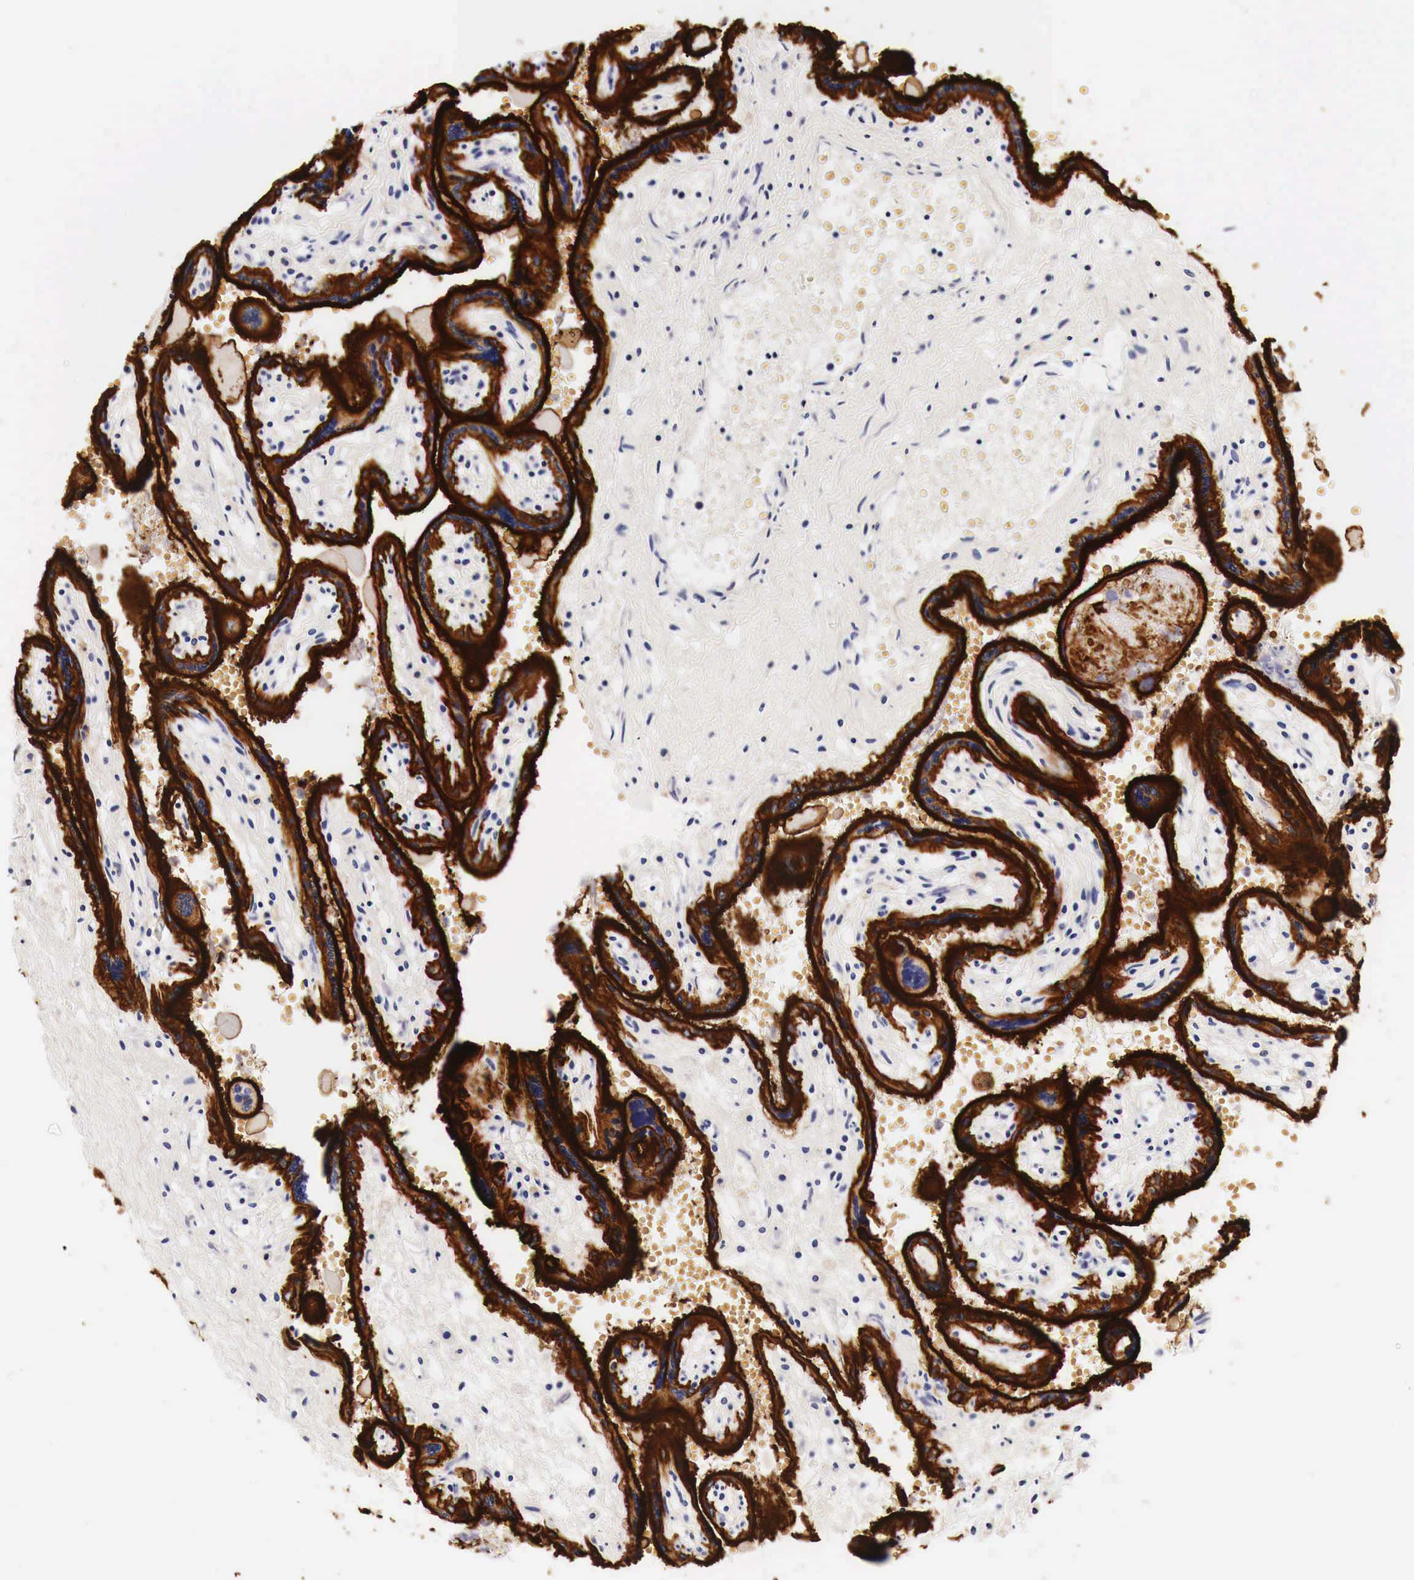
{"staining": {"intensity": "strong", "quantity": ">75%", "location": "cytoplasmic/membranous"}, "tissue": "placenta", "cell_type": "Trophoblastic cells", "image_type": "normal", "snomed": [{"axis": "morphology", "description": "Normal tissue, NOS"}, {"axis": "topography", "description": "Placenta"}], "caption": "A brown stain labels strong cytoplasmic/membranous staining of a protein in trophoblastic cells of normal human placenta.", "gene": "EGFR", "patient": {"sex": "female", "age": 40}}